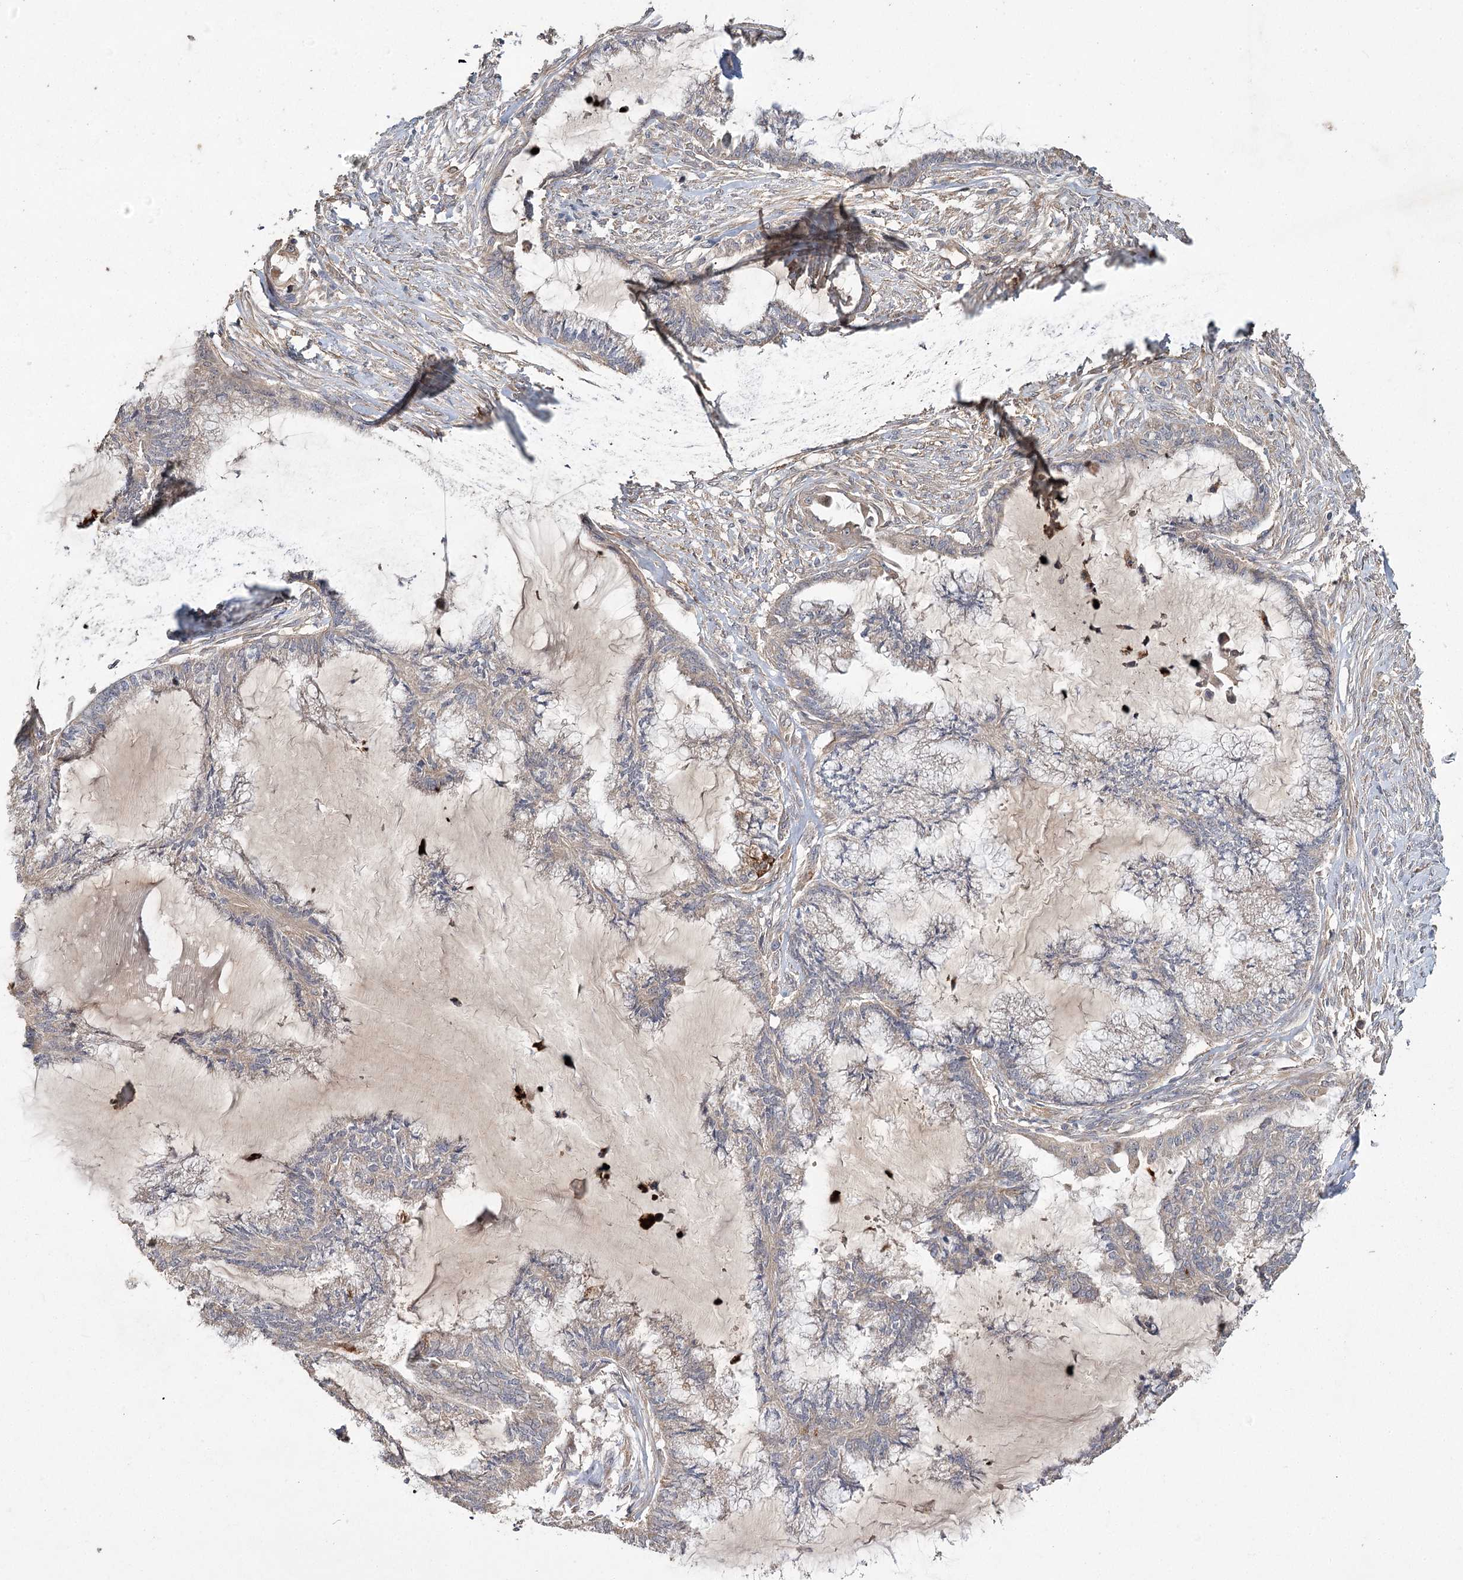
{"staining": {"intensity": "weak", "quantity": "<25%", "location": "cytoplasmic/membranous"}, "tissue": "endometrial cancer", "cell_type": "Tumor cells", "image_type": "cancer", "snomed": [{"axis": "morphology", "description": "Adenocarcinoma, NOS"}, {"axis": "topography", "description": "Endometrium"}], "caption": "The immunohistochemistry histopathology image has no significant staining in tumor cells of adenocarcinoma (endometrial) tissue.", "gene": "RIN2", "patient": {"sex": "female", "age": 86}}